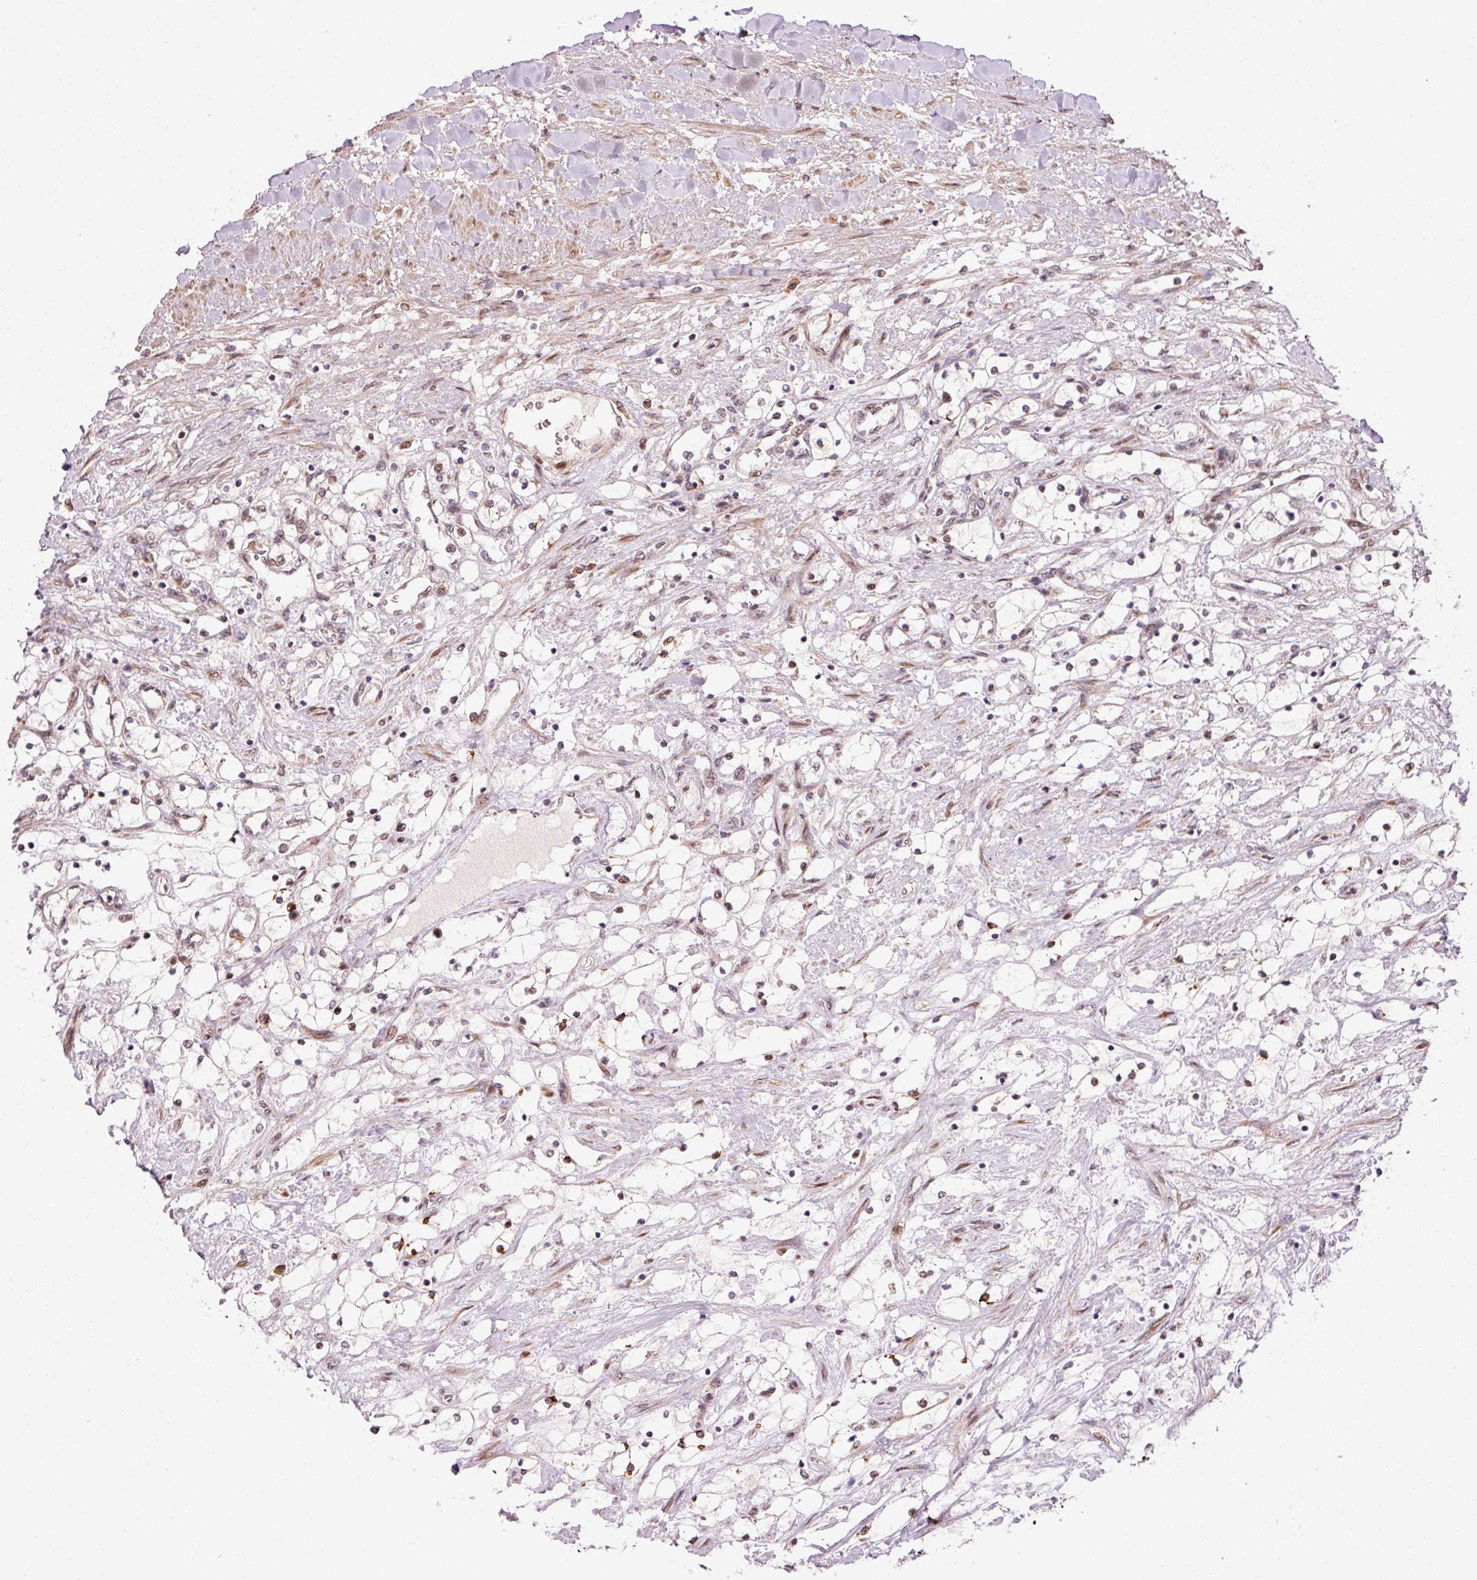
{"staining": {"intensity": "weak", "quantity": "25%-75%", "location": "nuclear"}, "tissue": "renal cancer", "cell_type": "Tumor cells", "image_type": "cancer", "snomed": [{"axis": "morphology", "description": "Adenocarcinoma, NOS"}, {"axis": "topography", "description": "Kidney"}], "caption": "Tumor cells exhibit weak nuclear expression in approximately 25%-75% of cells in renal cancer.", "gene": "ANKRD20A1", "patient": {"sex": "male", "age": 68}}